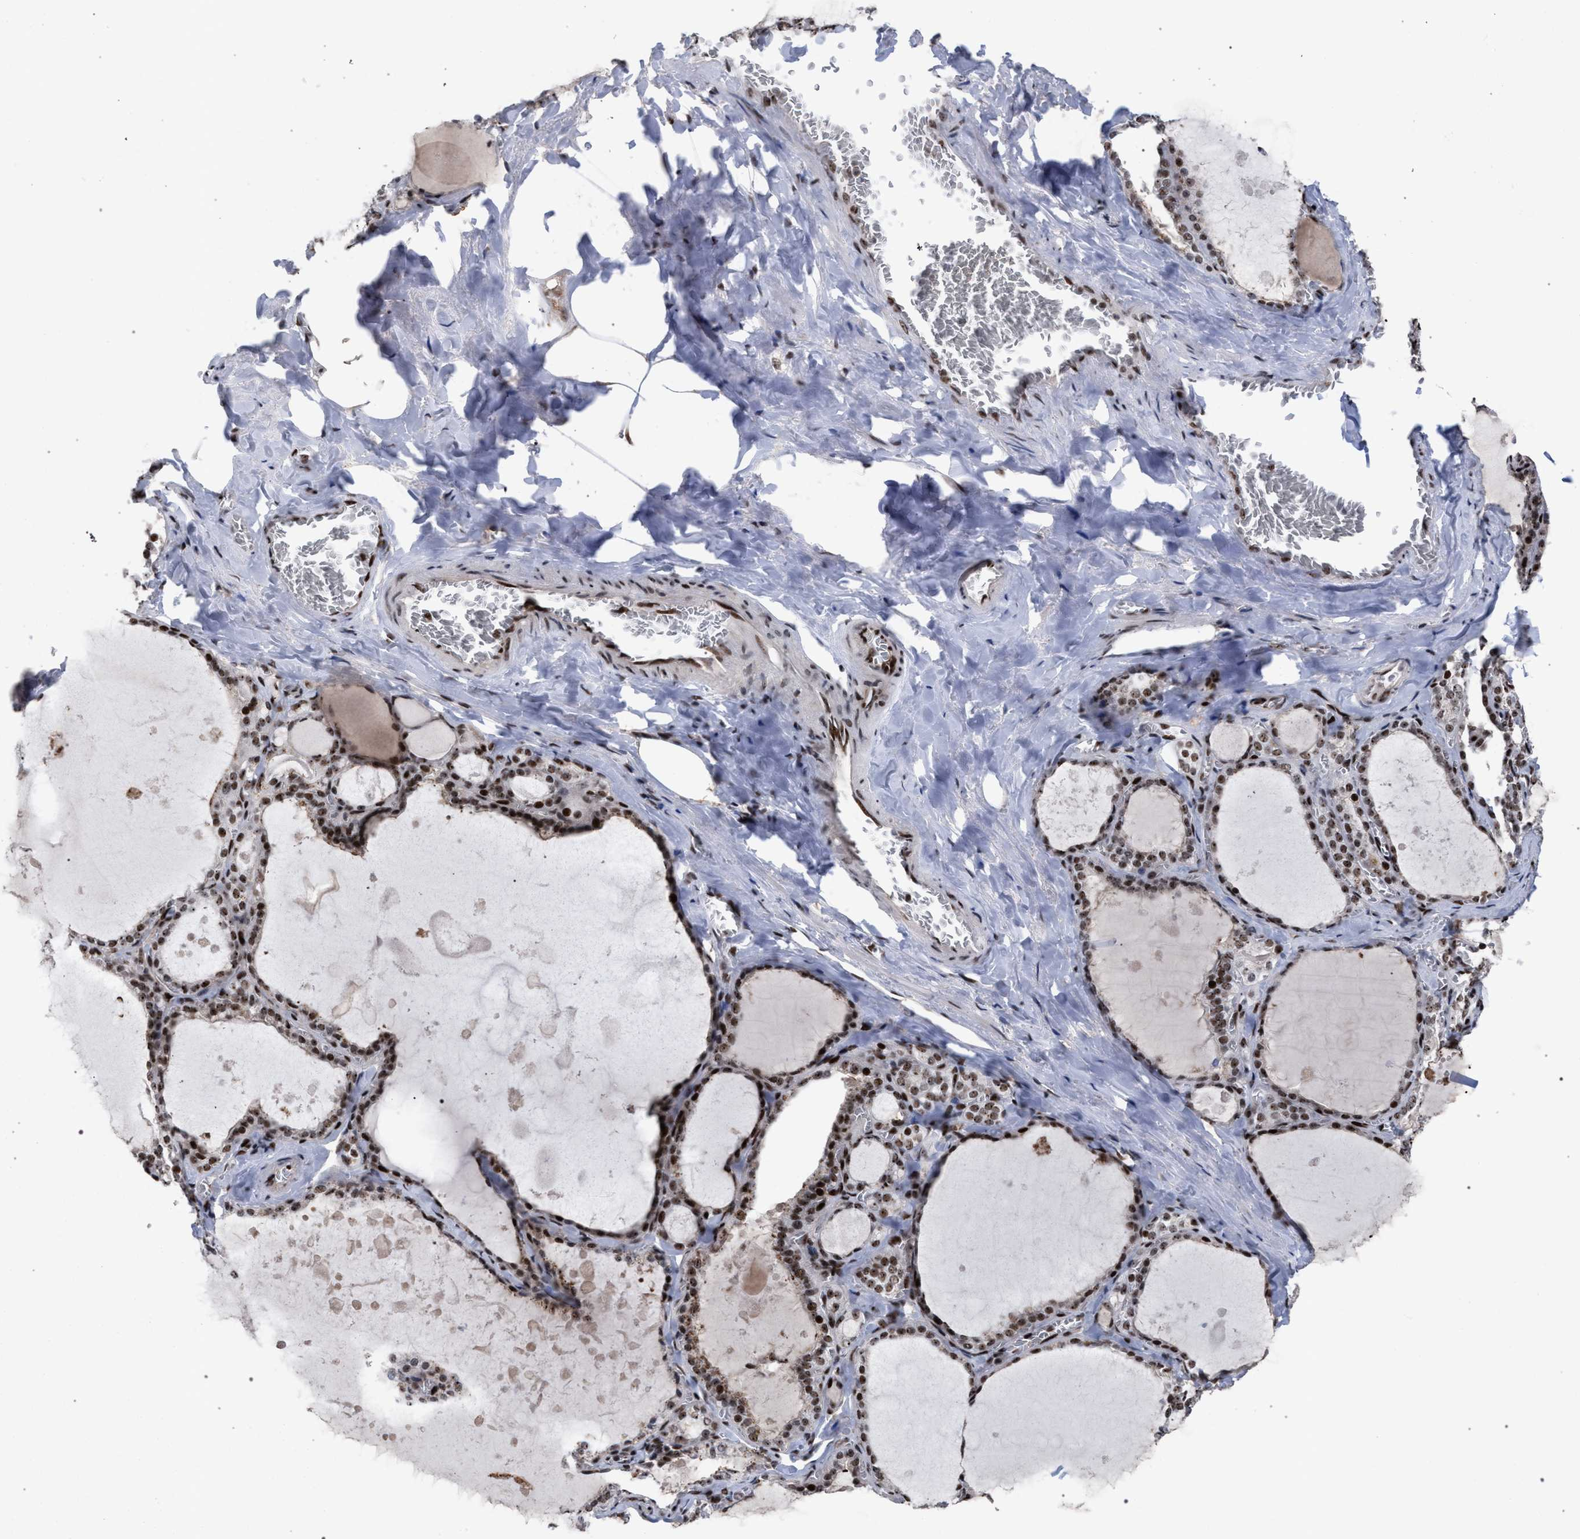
{"staining": {"intensity": "moderate", "quantity": ">75%", "location": "nuclear"}, "tissue": "thyroid gland", "cell_type": "Glandular cells", "image_type": "normal", "snomed": [{"axis": "morphology", "description": "Normal tissue, NOS"}, {"axis": "topography", "description": "Thyroid gland"}], "caption": "Immunohistochemical staining of benign thyroid gland demonstrates moderate nuclear protein positivity in about >75% of glandular cells.", "gene": "SCAF4", "patient": {"sex": "male", "age": 56}}